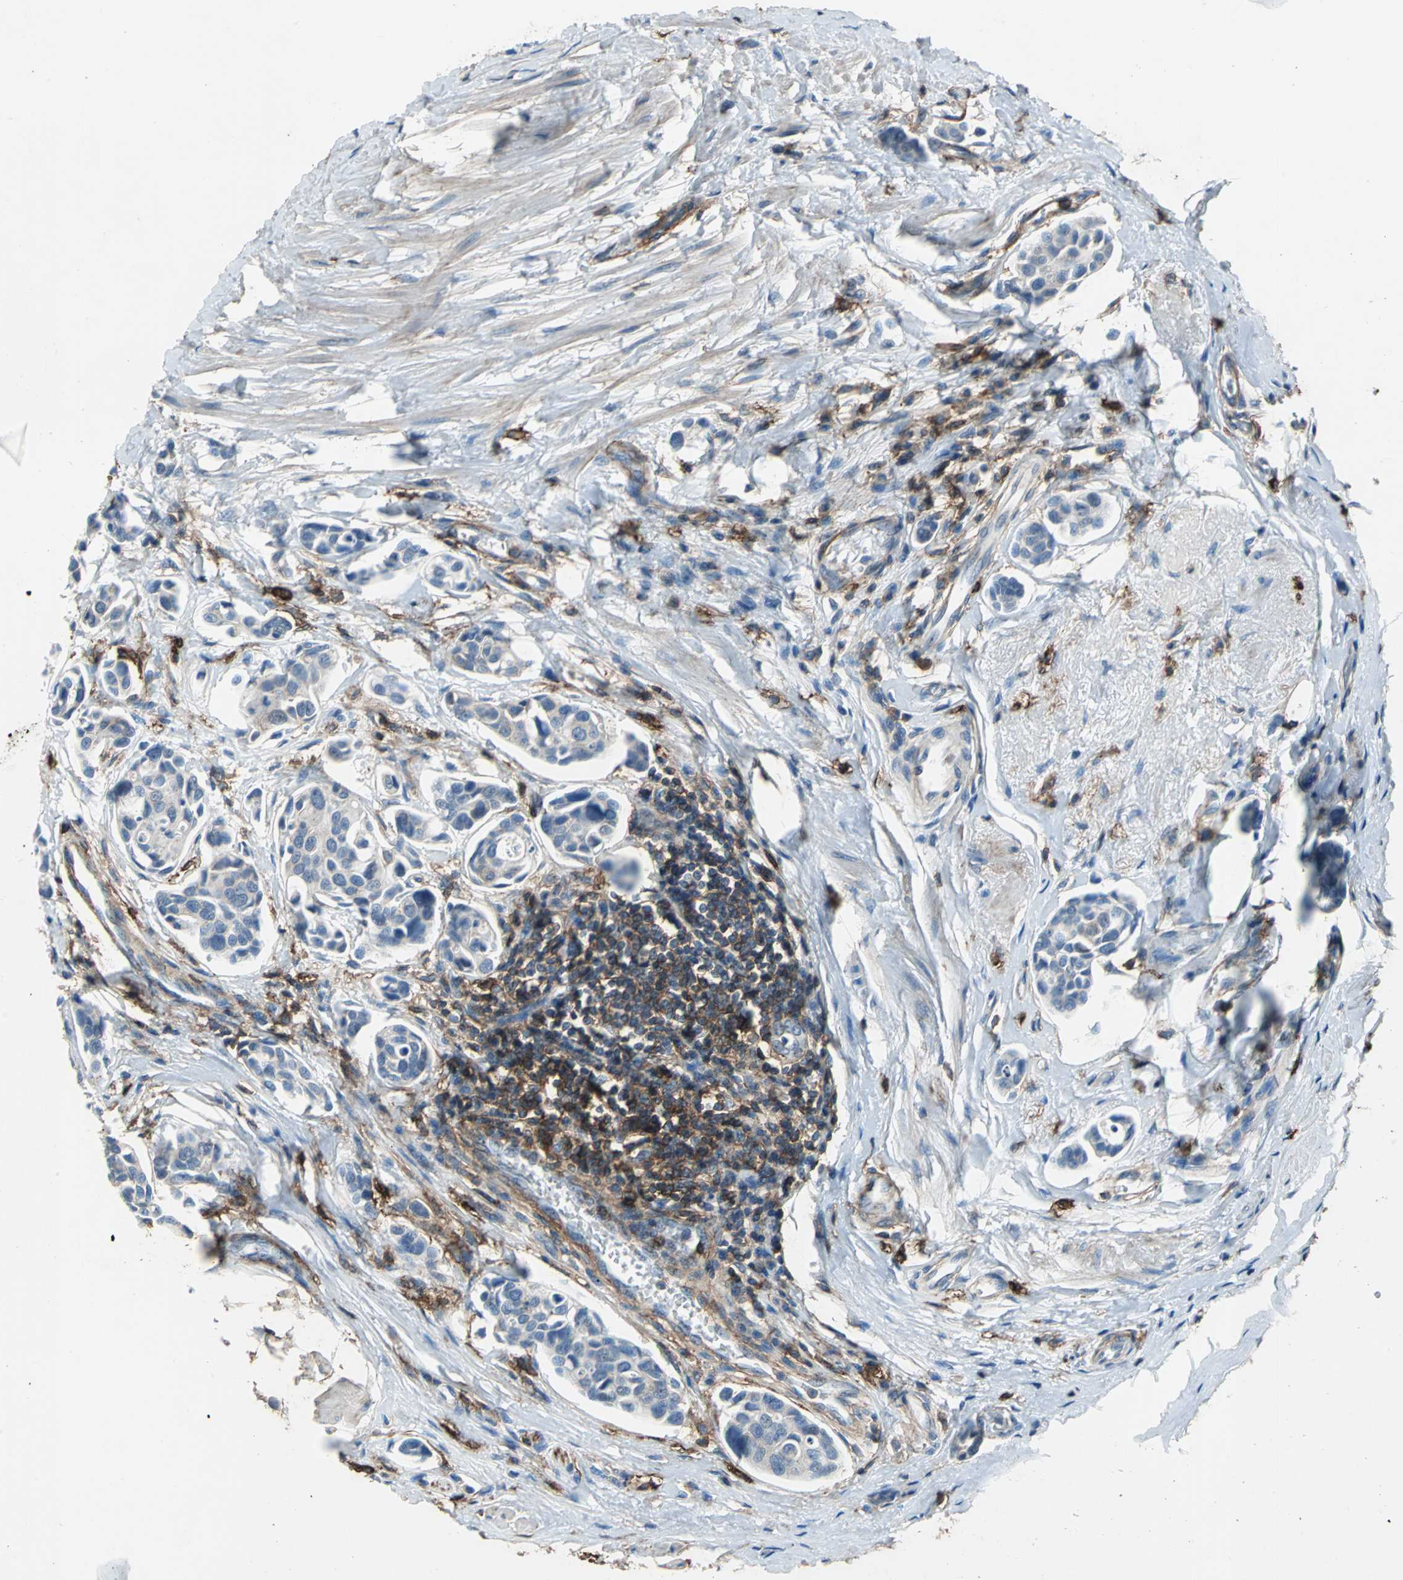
{"staining": {"intensity": "weak", "quantity": "<25%", "location": "cytoplasmic/membranous"}, "tissue": "urothelial cancer", "cell_type": "Tumor cells", "image_type": "cancer", "snomed": [{"axis": "morphology", "description": "Urothelial carcinoma, High grade"}, {"axis": "topography", "description": "Urinary bladder"}], "caption": "An image of human high-grade urothelial carcinoma is negative for staining in tumor cells.", "gene": "CD44", "patient": {"sex": "male", "age": 78}}